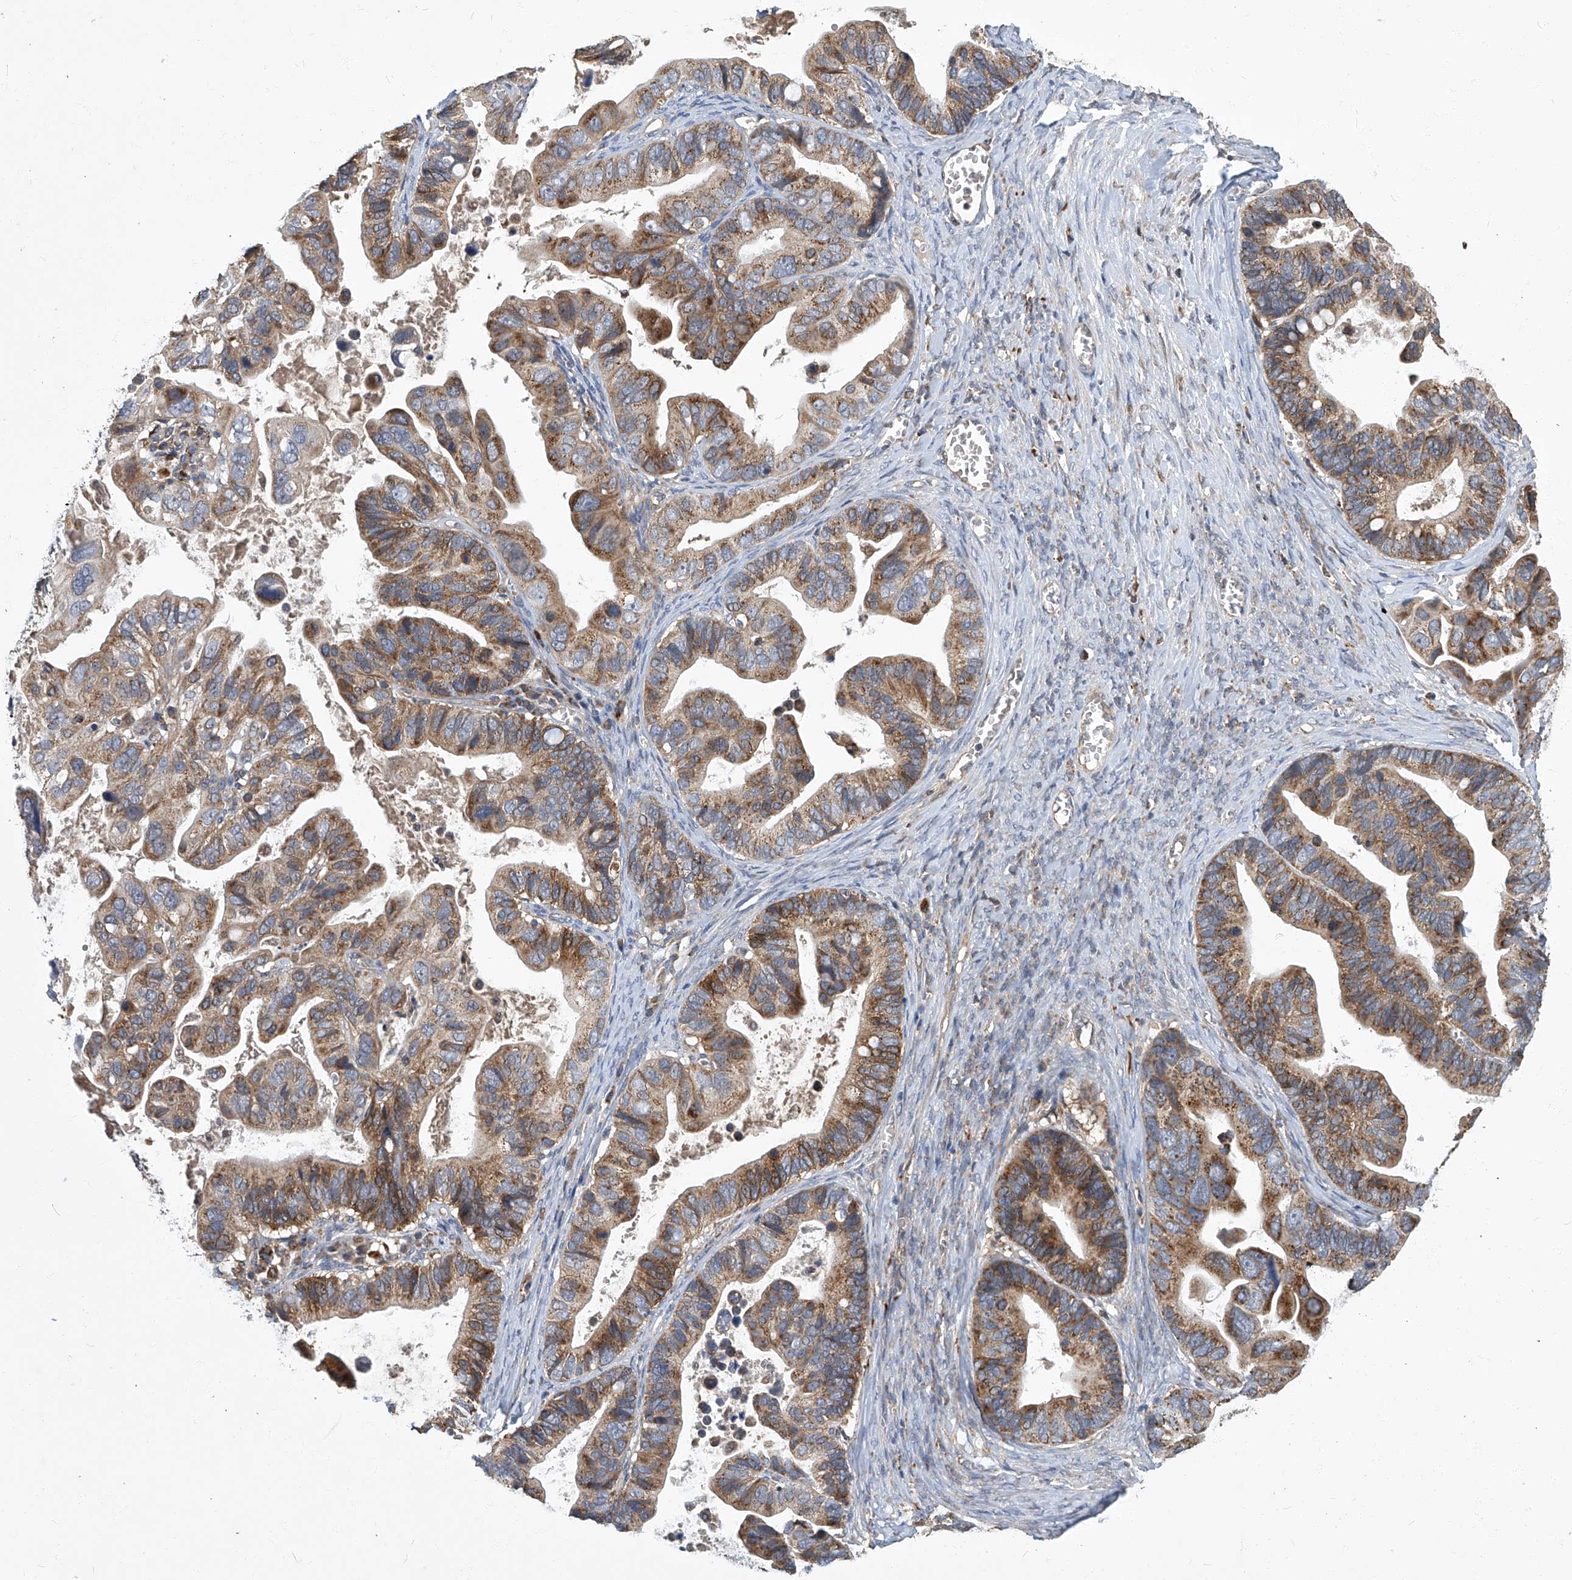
{"staining": {"intensity": "moderate", "quantity": ">75%", "location": "cytoplasmic/membranous"}, "tissue": "ovarian cancer", "cell_type": "Tumor cells", "image_type": "cancer", "snomed": [{"axis": "morphology", "description": "Cystadenocarcinoma, serous, NOS"}, {"axis": "topography", "description": "Ovary"}], "caption": "IHC histopathology image of neoplastic tissue: human ovarian serous cystadenocarcinoma stained using immunohistochemistry (IHC) reveals medium levels of moderate protein expression localized specifically in the cytoplasmic/membranous of tumor cells, appearing as a cytoplasmic/membranous brown color.", "gene": "TNFRSF13B", "patient": {"sex": "female", "age": 56}}